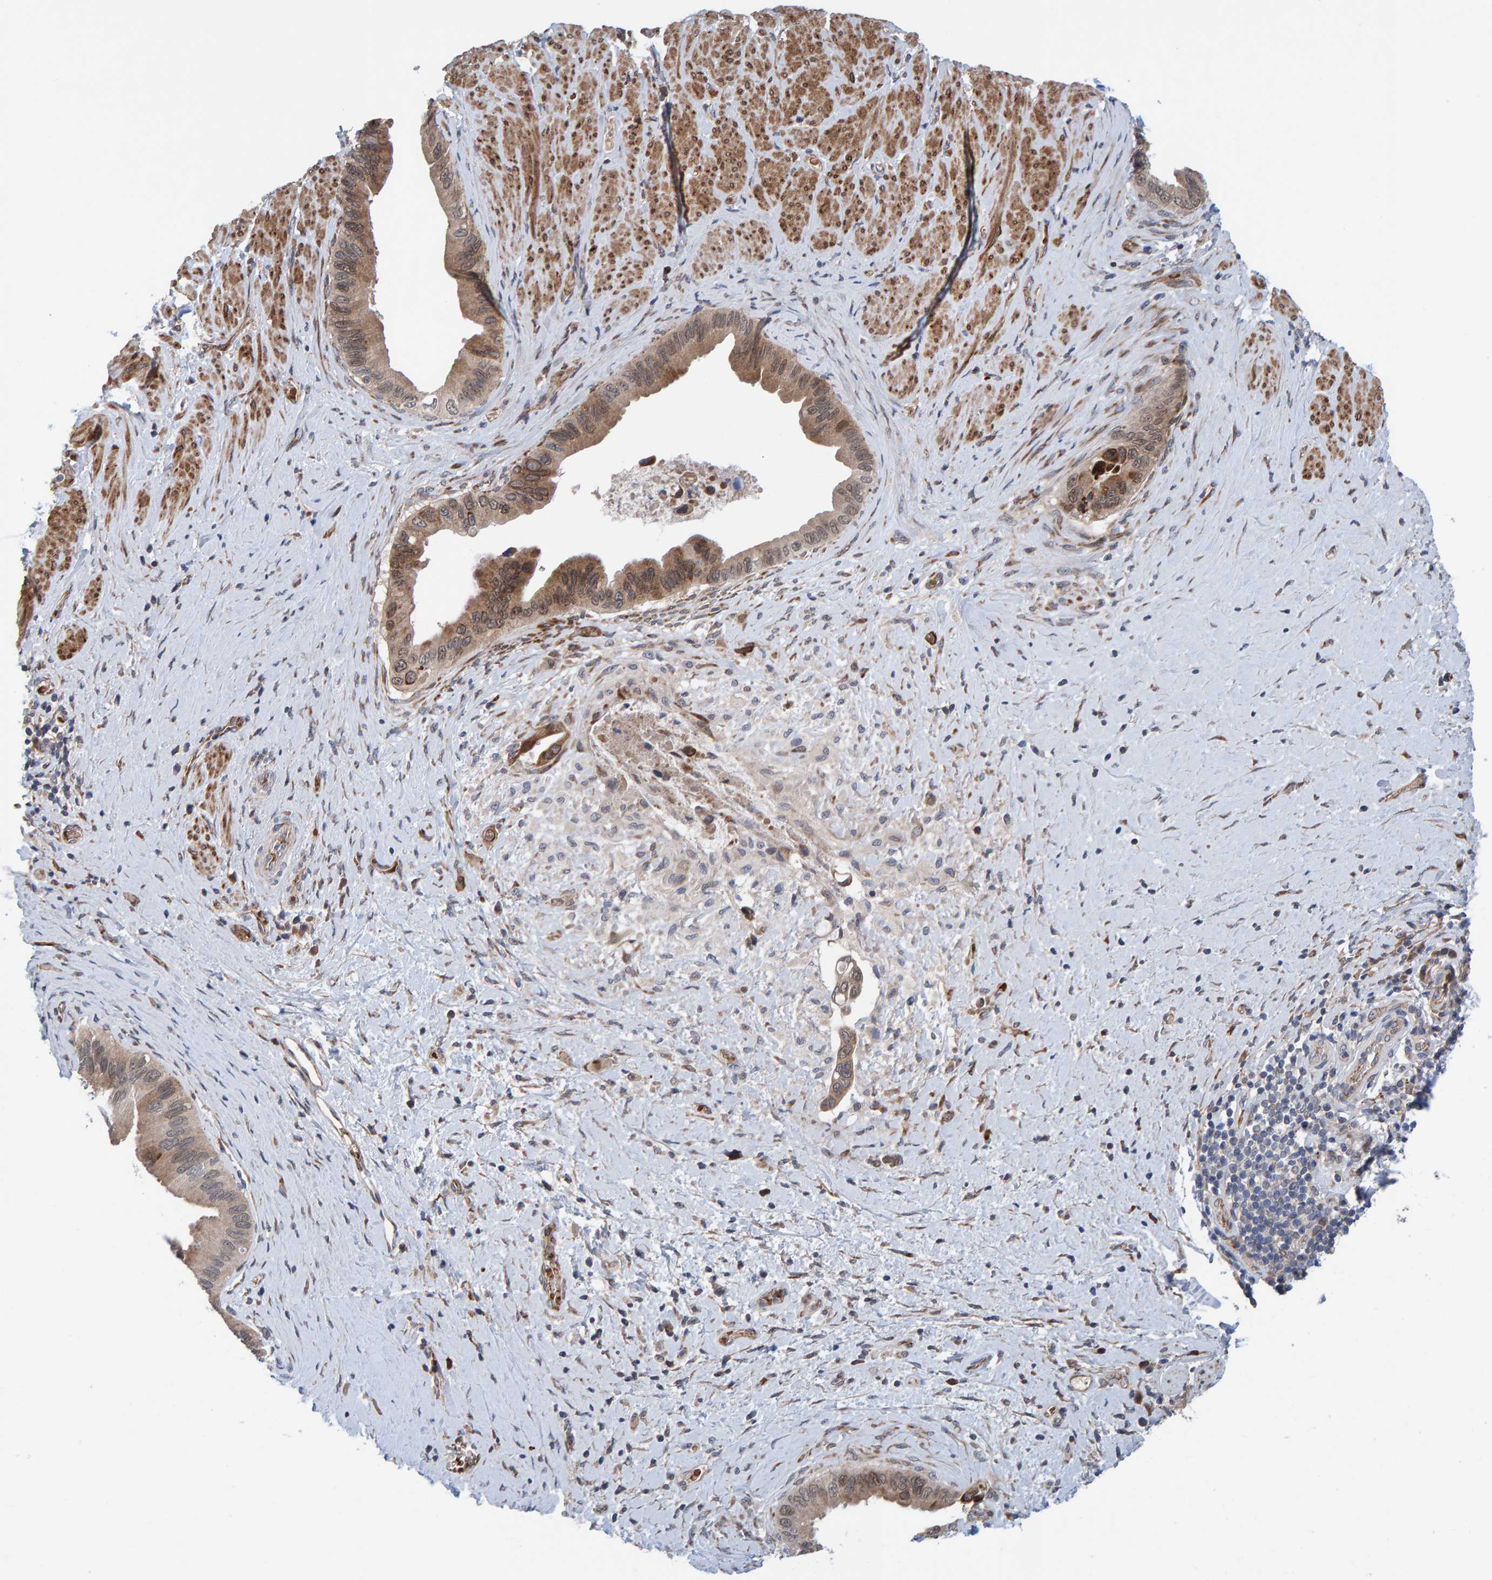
{"staining": {"intensity": "moderate", "quantity": "25%-75%", "location": "cytoplasmic/membranous,nuclear"}, "tissue": "pancreatic cancer", "cell_type": "Tumor cells", "image_type": "cancer", "snomed": [{"axis": "morphology", "description": "Adenocarcinoma, NOS"}, {"axis": "topography", "description": "Pancreas"}], "caption": "Moderate cytoplasmic/membranous and nuclear protein expression is present in about 25%-75% of tumor cells in pancreatic cancer (adenocarcinoma).", "gene": "MFSD6L", "patient": {"sex": "female", "age": 56}}